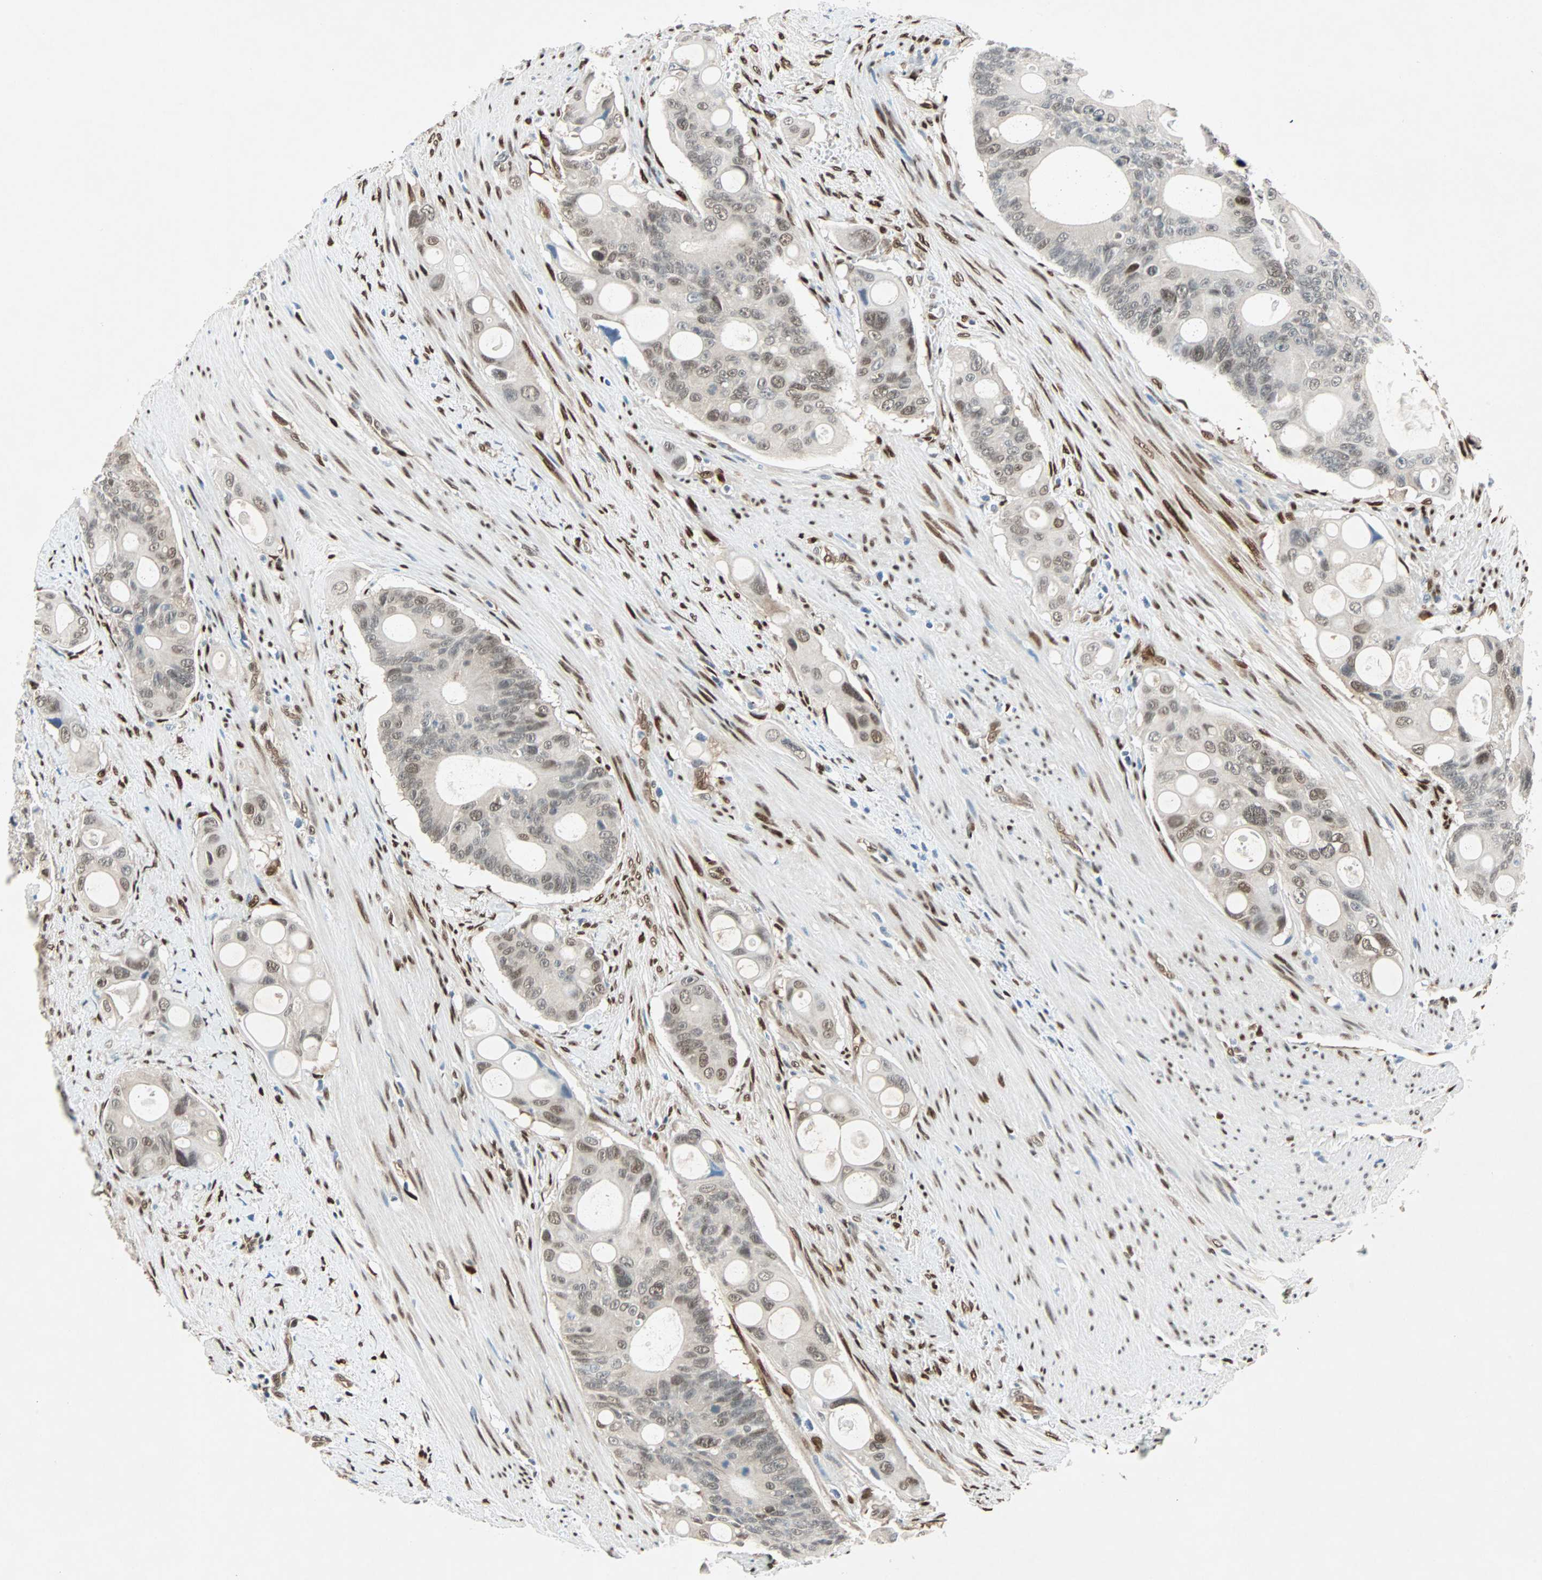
{"staining": {"intensity": "weak", "quantity": "25%-75%", "location": "nuclear"}, "tissue": "colorectal cancer", "cell_type": "Tumor cells", "image_type": "cancer", "snomed": [{"axis": "morphology", "description": "Adenocarcinoma, NOS"}, {"axis": "topography", "description": "Colon"}], "caption": "An image of human colorectal cancer (adenocarcinoma) stained for a protein exhibits weak nuclear brown staining in tumor cells.", "gene": "WWTR1", "patient": {"sex": "female", "age": 57}}